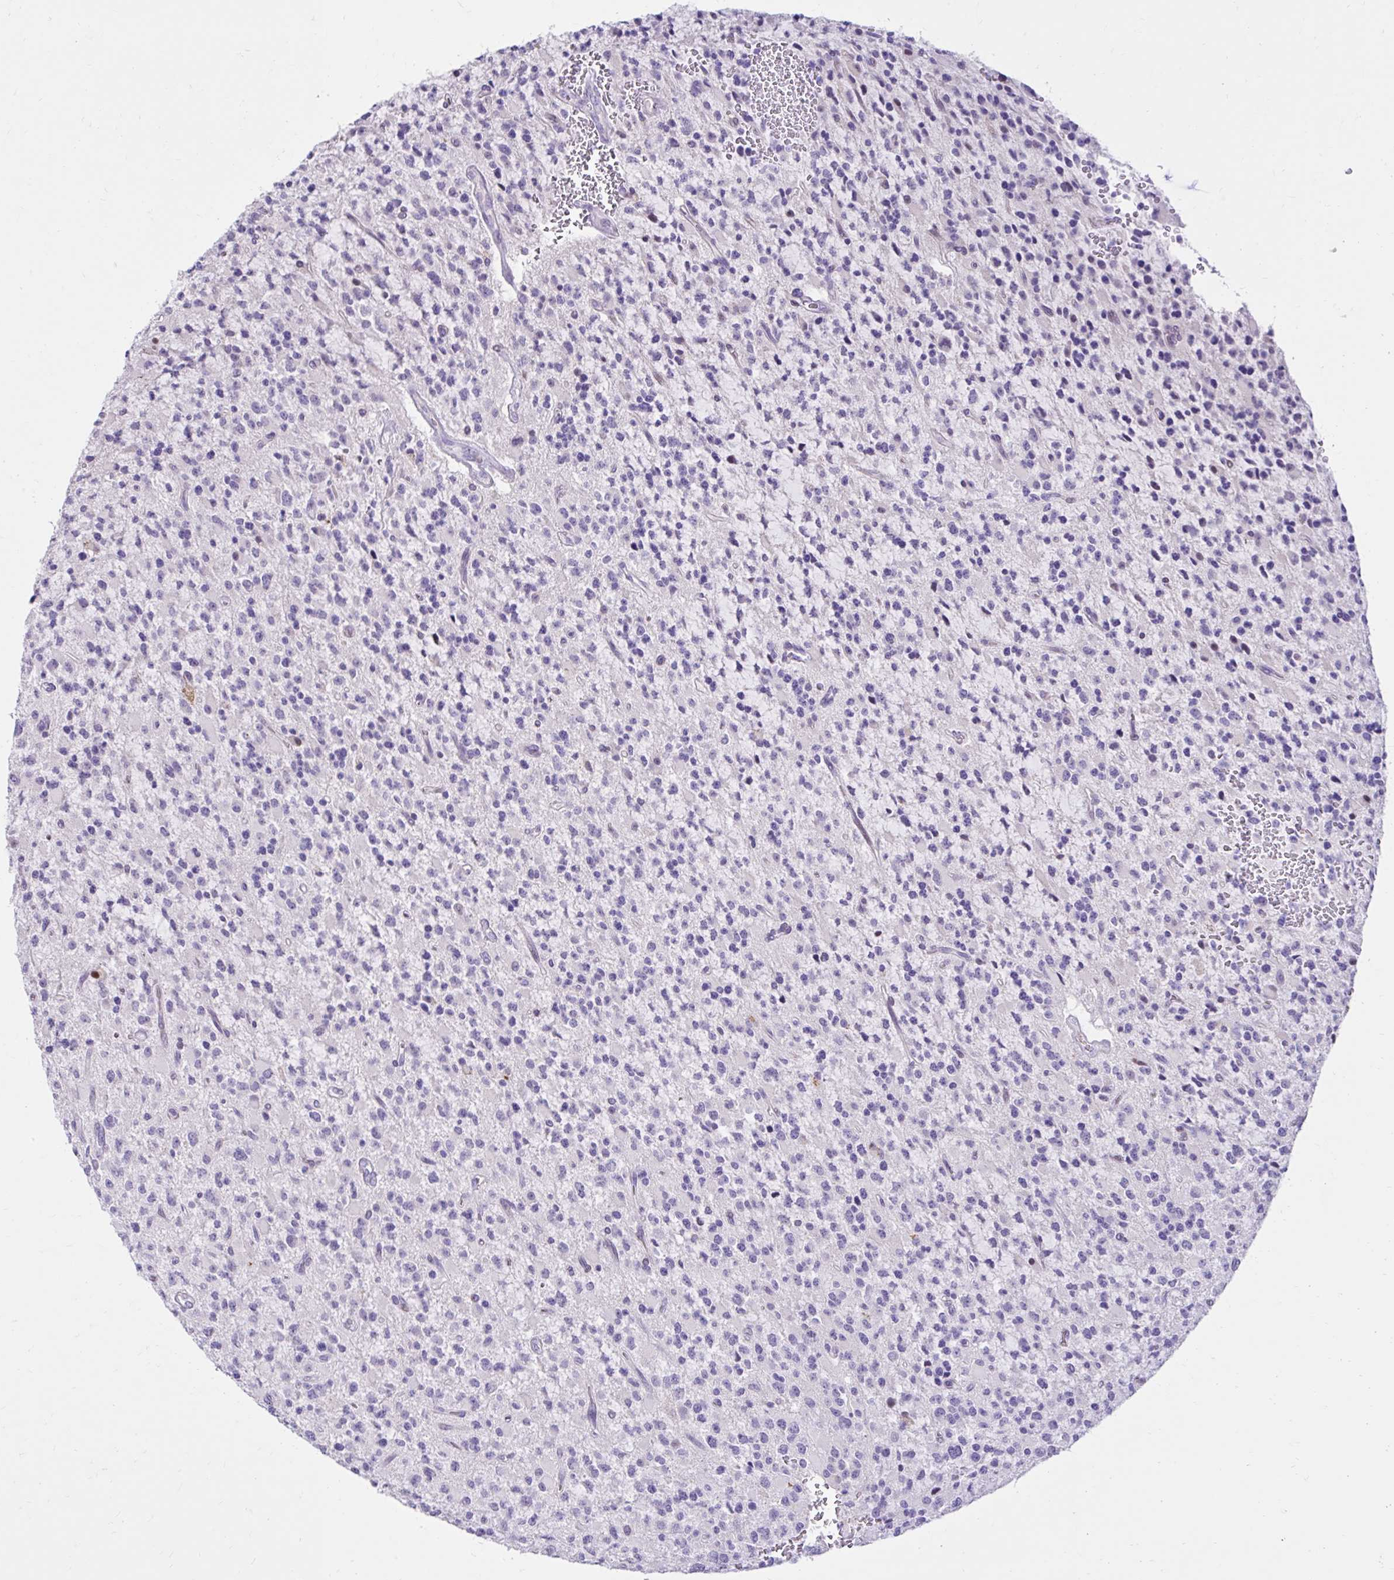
{"staining": {"intensity": "negative", "quantity": "none", "location": "none"}, "tissue": "glioma", "cell_type": "Tumor cells", "image_type": "cancer", "snomed": [{"axis": "morphology", "description": "Glioma, malignant, High grade"}, {"axis": "topography", "description": "Brain"}], "caption": "This is an immunohistochemistry photomicrograph of human malignant high-grade glioma. There is no positivity in tumor cells.", "gene": "NHLH2", "patient": {"sex": "male", "age": 34}}